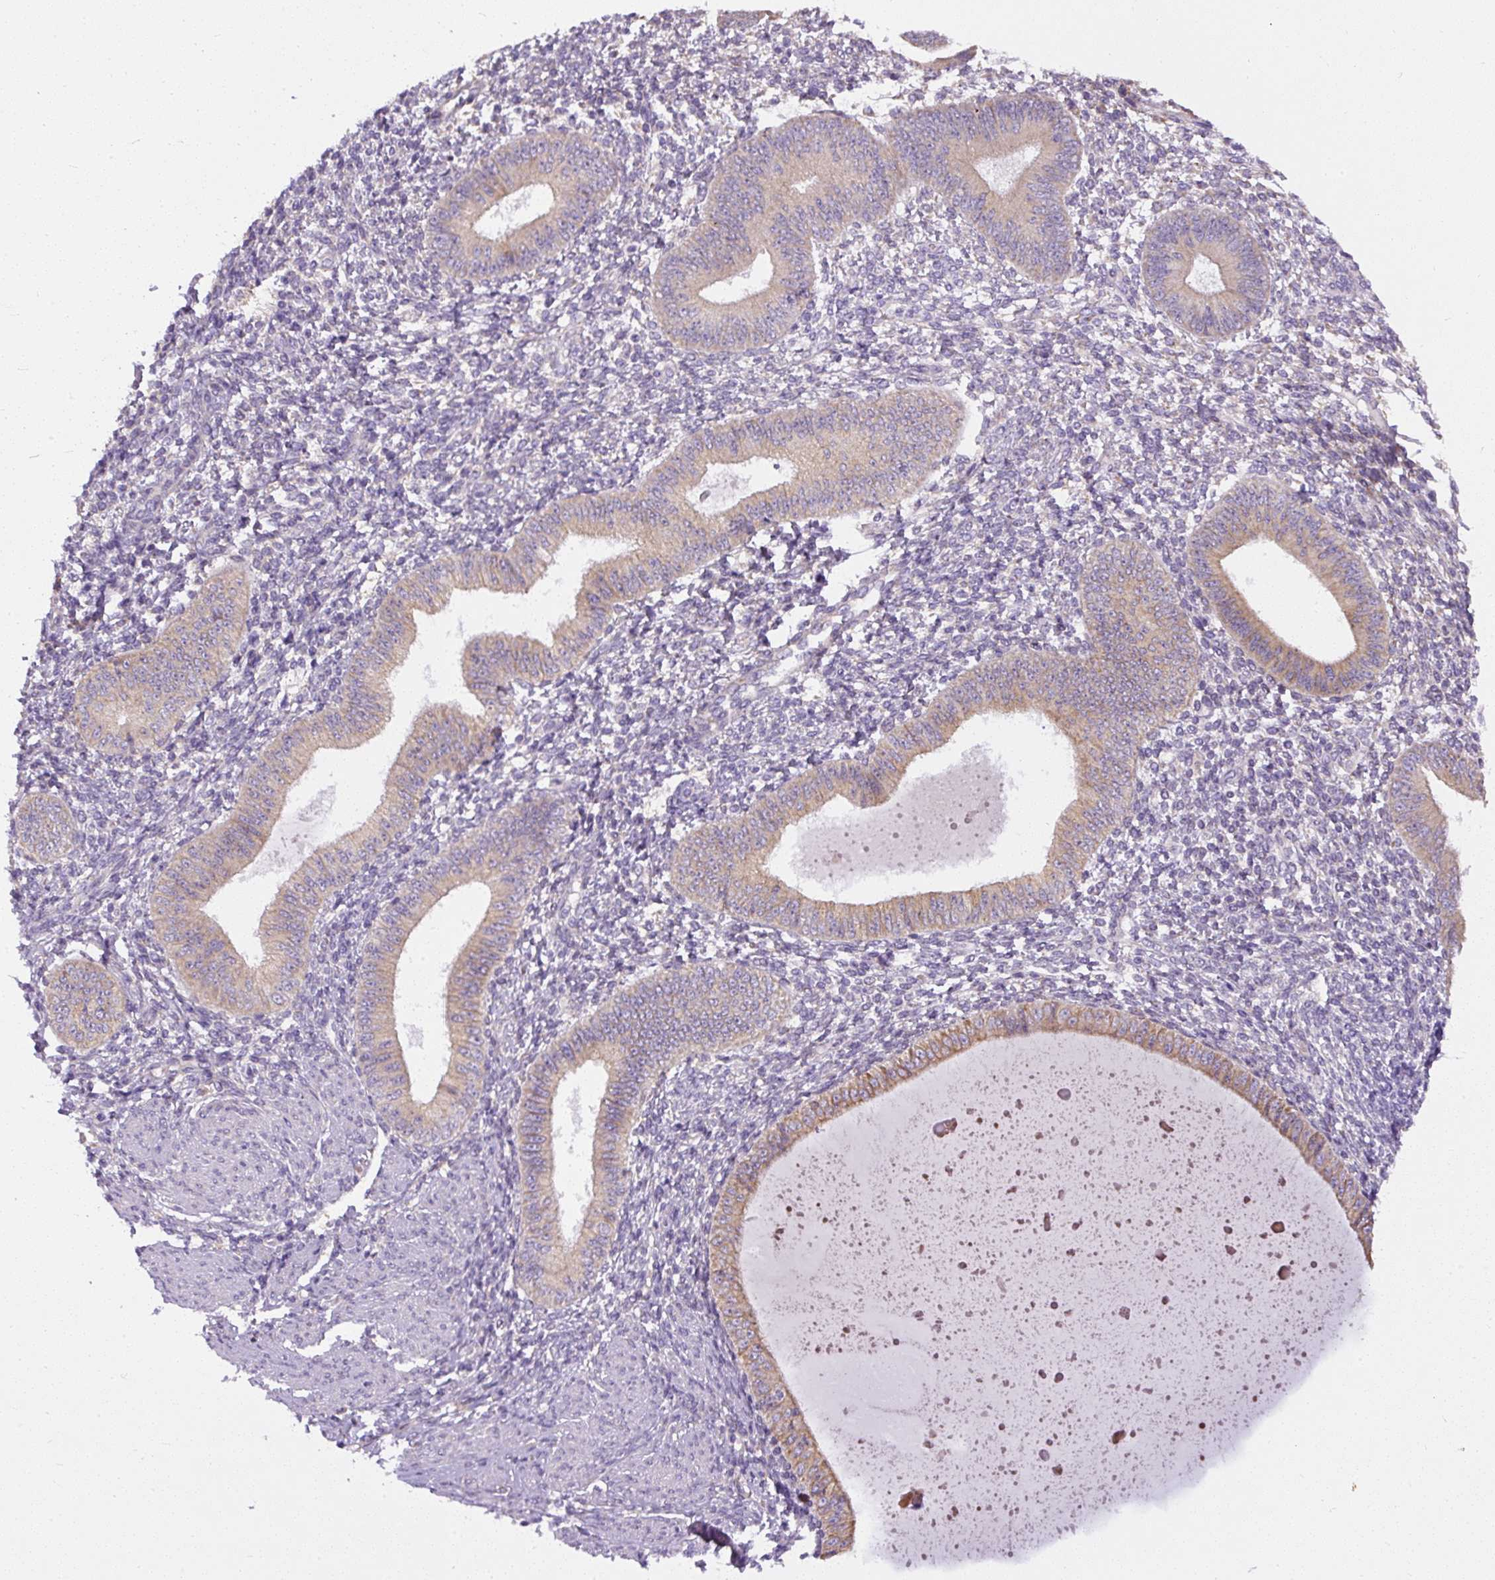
{"staining": {"intensity": "negative", "quantity": "none", "location": "none"}, "tissue": "endometrium", "cell_type": "Cells in endometrial stroma", "image_type": "normal", "snomed": [{"axis": "morphology", "description": "Normal tissue, NOS"}, {"axis": "topography", "description": "Endometrium"}], "caption": "An image of human endometrium is negative for staining in cells in endometrial stroma.", "gene": "FAM149A", "patient": {"sex": "female", "age": 49}}